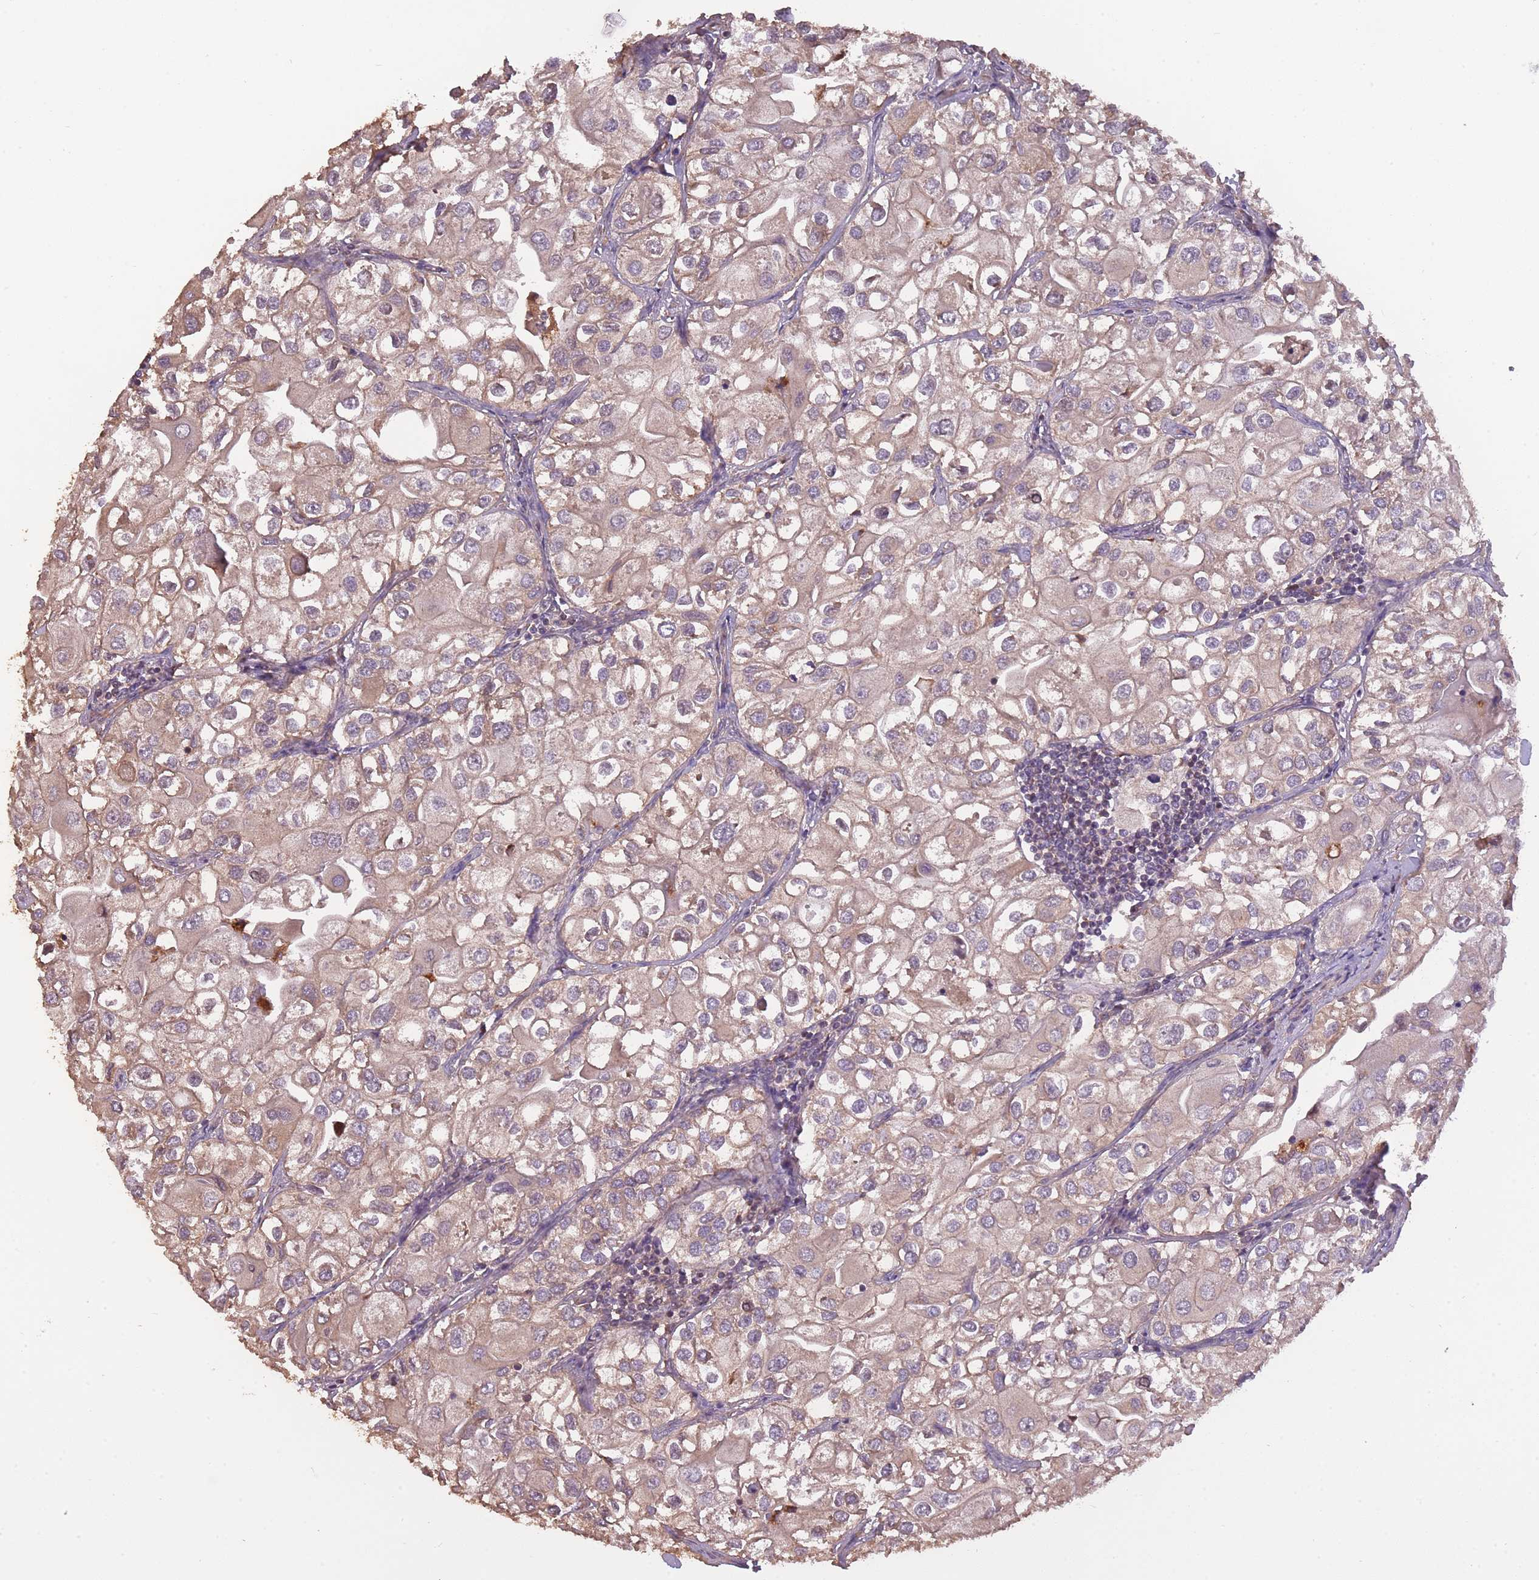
{"staining": {"intensity": "weak", "quantity": "25%-75%", "location": "cytoplasmic/membranous"}, "tissue": "urothelial cancer", "cell_type": "Tumor cells", "image_type": "cancer", "snomed": [{"axis": "morphology", "description": "Urothelial carcinoma, High grade"}, {"axis": "topography", "description": "Urinary bladder"}], "caption": "Urothelial cancer stained with a brown dye shows weak cytoplasmic/membranous positive positivity in about 25%-75% of tumor cells.", "gene": "ARMH3", "patient": {"sex": "male", "age": 64}}